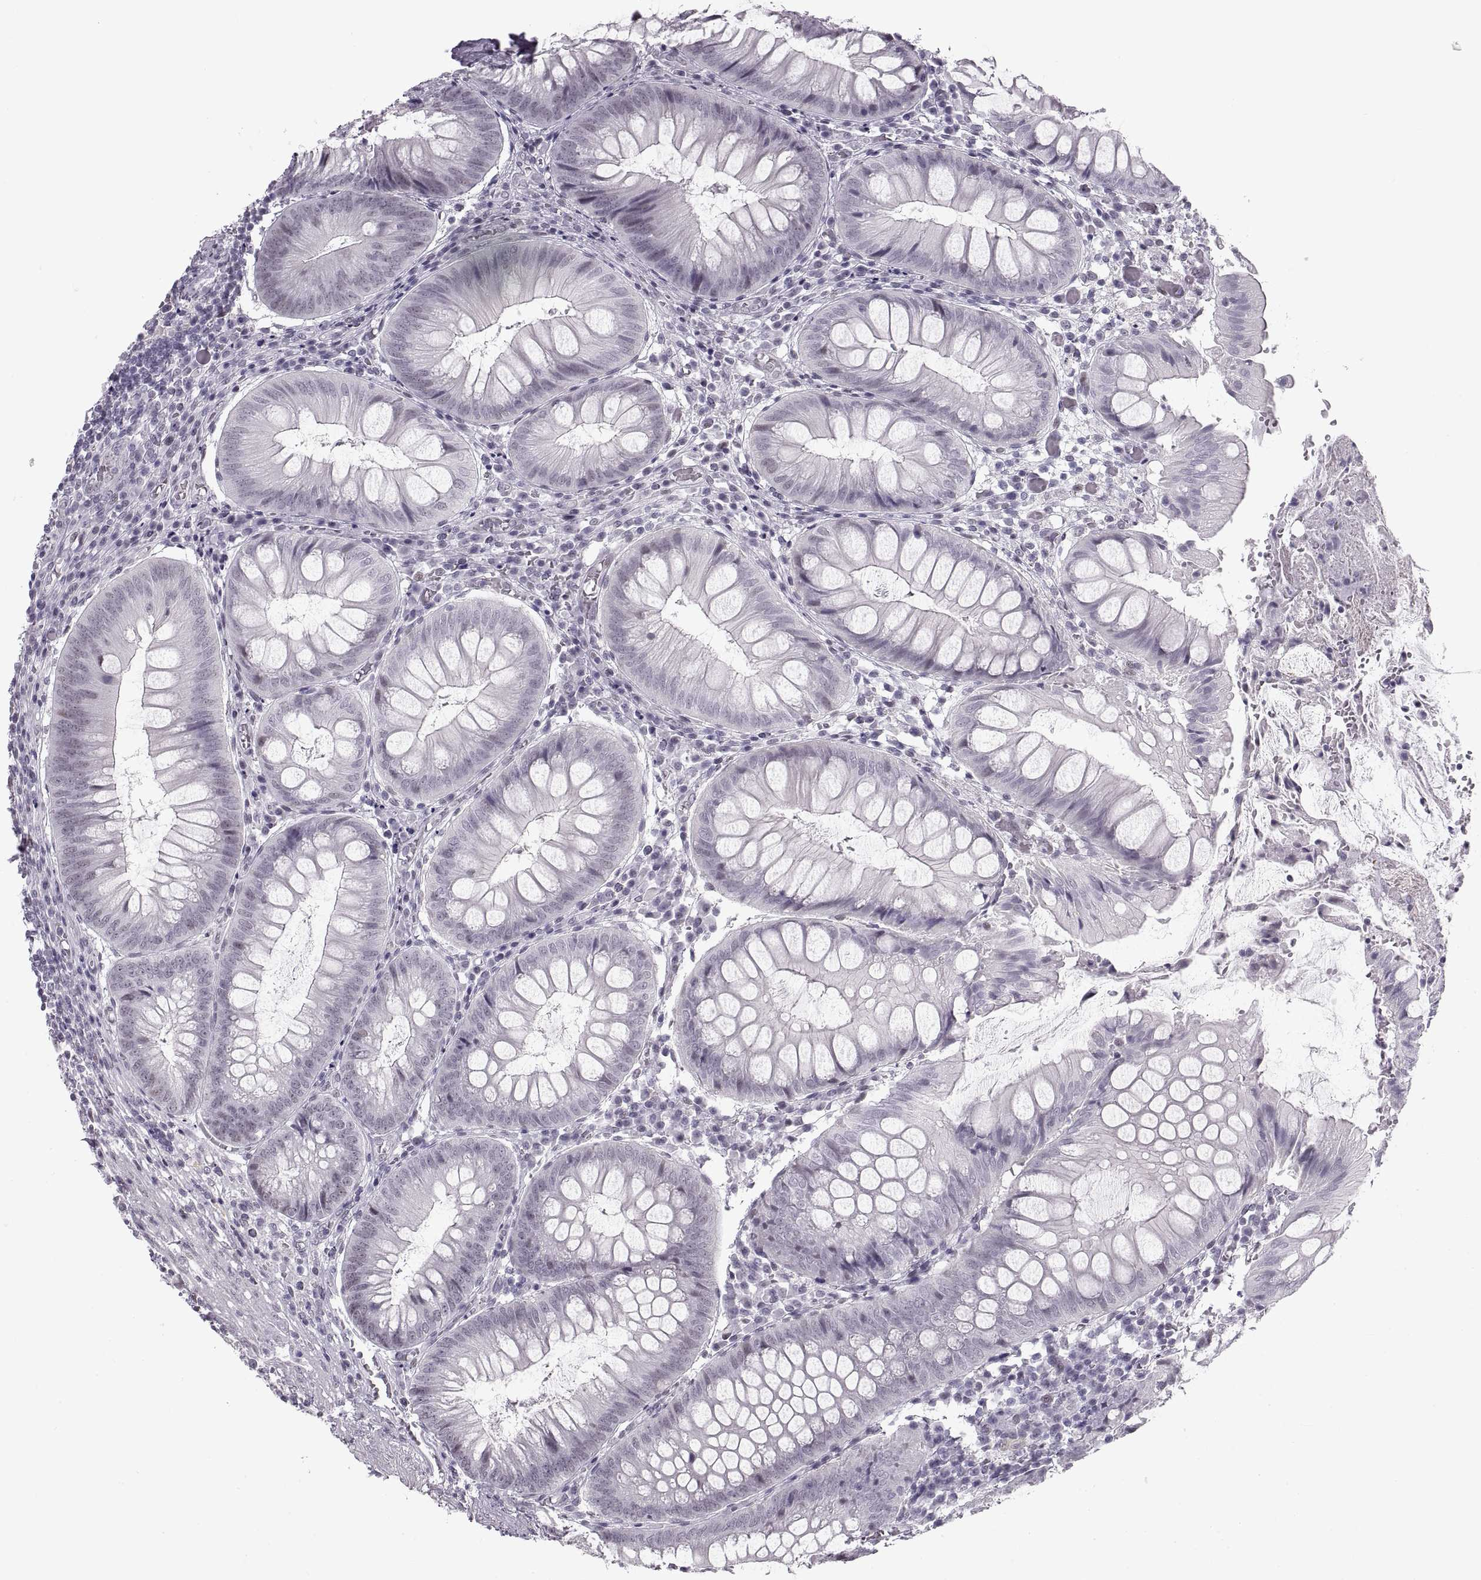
{"staining": {"intensity": "negative", "quantity": "none", "location": "none"}, "tissue": "appendix", "cell_type": "Glandular cells", "image_type": "normal", "snomed": [{"axis": "morphology", "description": "Normal tissue, NOS"}, {"axis": "morphology", "description": "Inflammation, NOS"}, {"axis": "topography", "description": "Appendix"}], "caption": "The photomicrograph exhibits no staining of glandular cells in unremarkable appendix.", "gene": "NANOS3", "patient": {"sex": "male", "age": 16}}